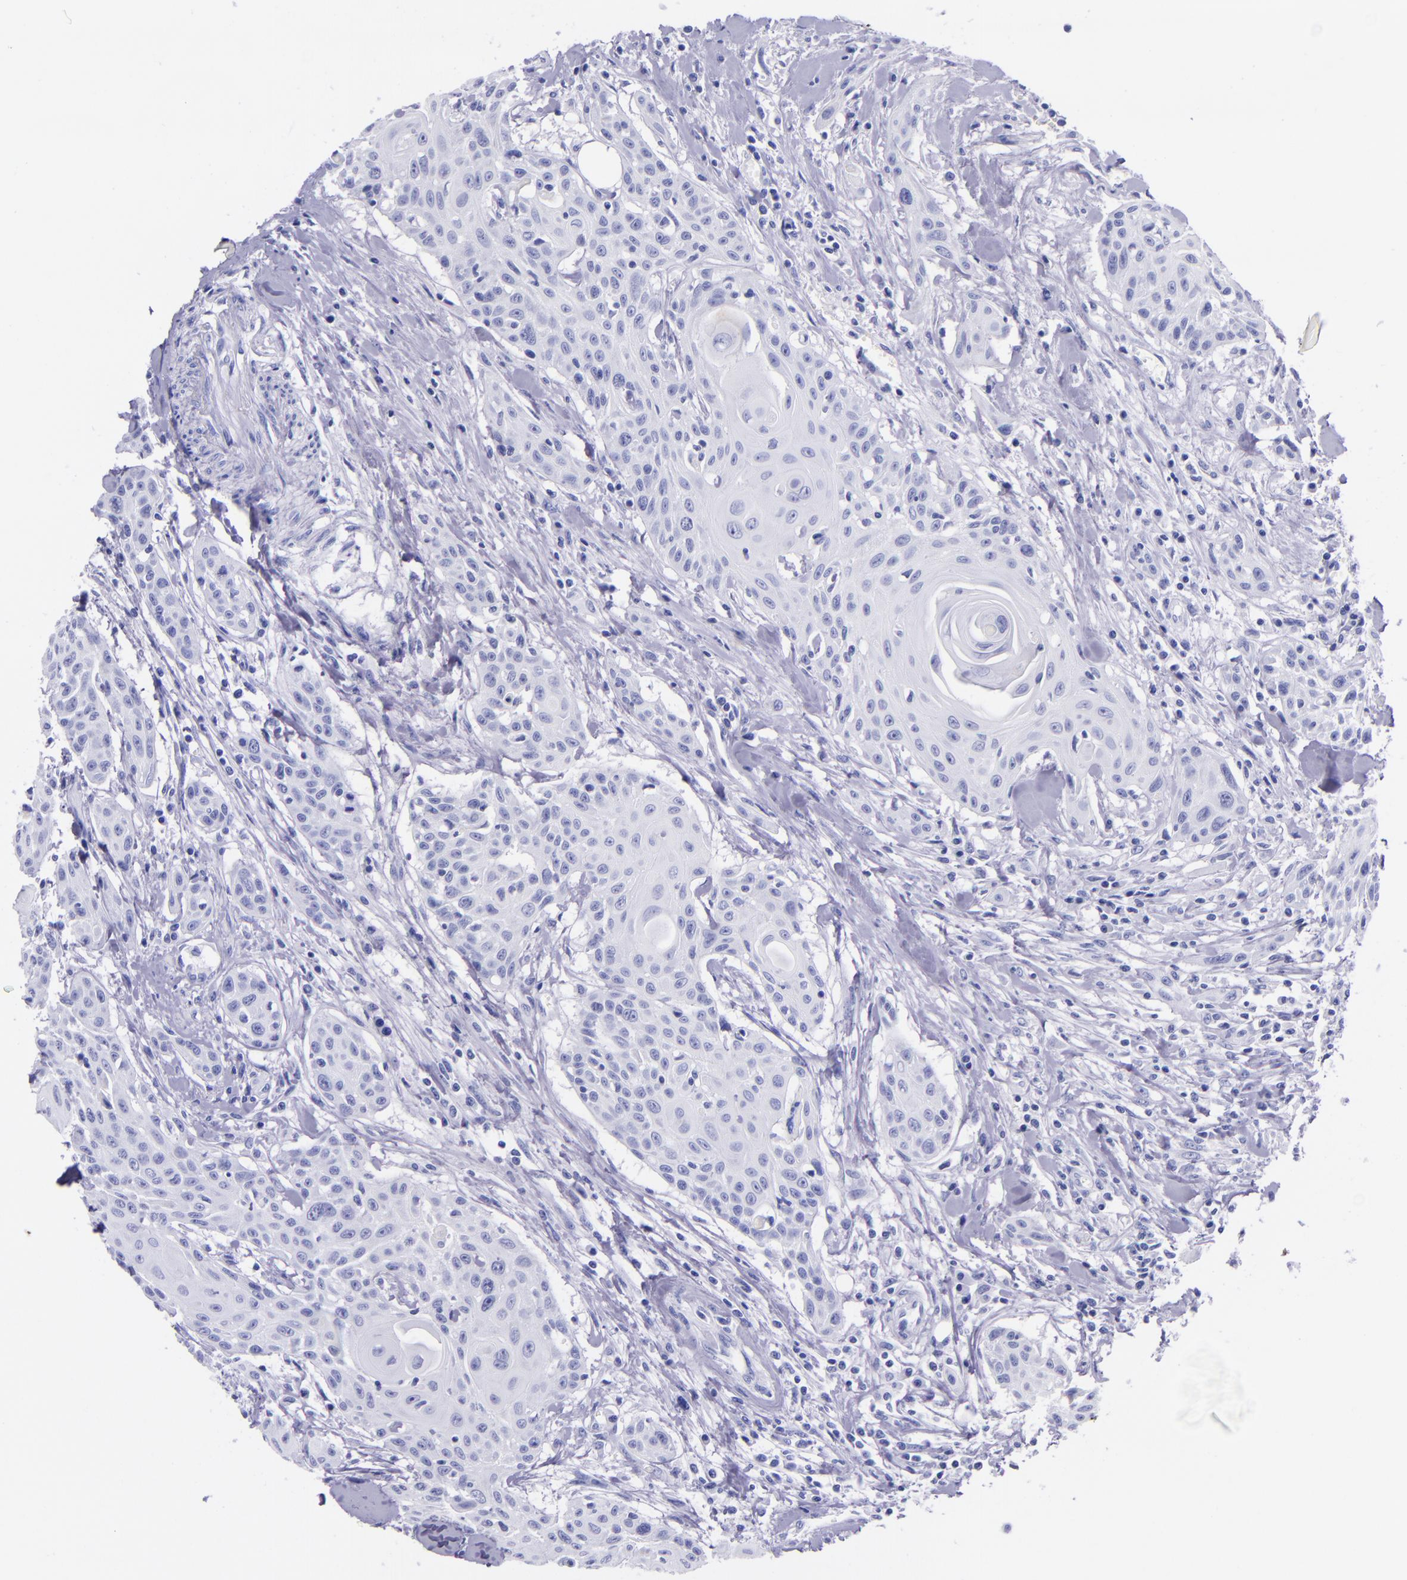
{"staining": {"intensity": "negative", "quantity": "none", "location": "none"}, "tissue": "head and neck cancer", "cell_type": "Tumor cells", "image_type": "cancer", "snomed": [{"axis": "morphology", "description": "Squamous cell carcinoma, NOS"}, {"axis": "morphology", "description": "Squamous cell carcinoma, metastatic, NOS"}, {"axis": "topography", "description": "Lymph node"}, {"axis": "topography", "description": "Salivary gland"}, {"axis": "topography", "description": "Head-Neck"}], "caption": "This is an immunohistochemistry photomicrograph of head and neck cancer (squamous cell carcinoma). There is no staining in tumor cells.", "gene": "MBP", "patient": {"sex": "female", "age": 74}}